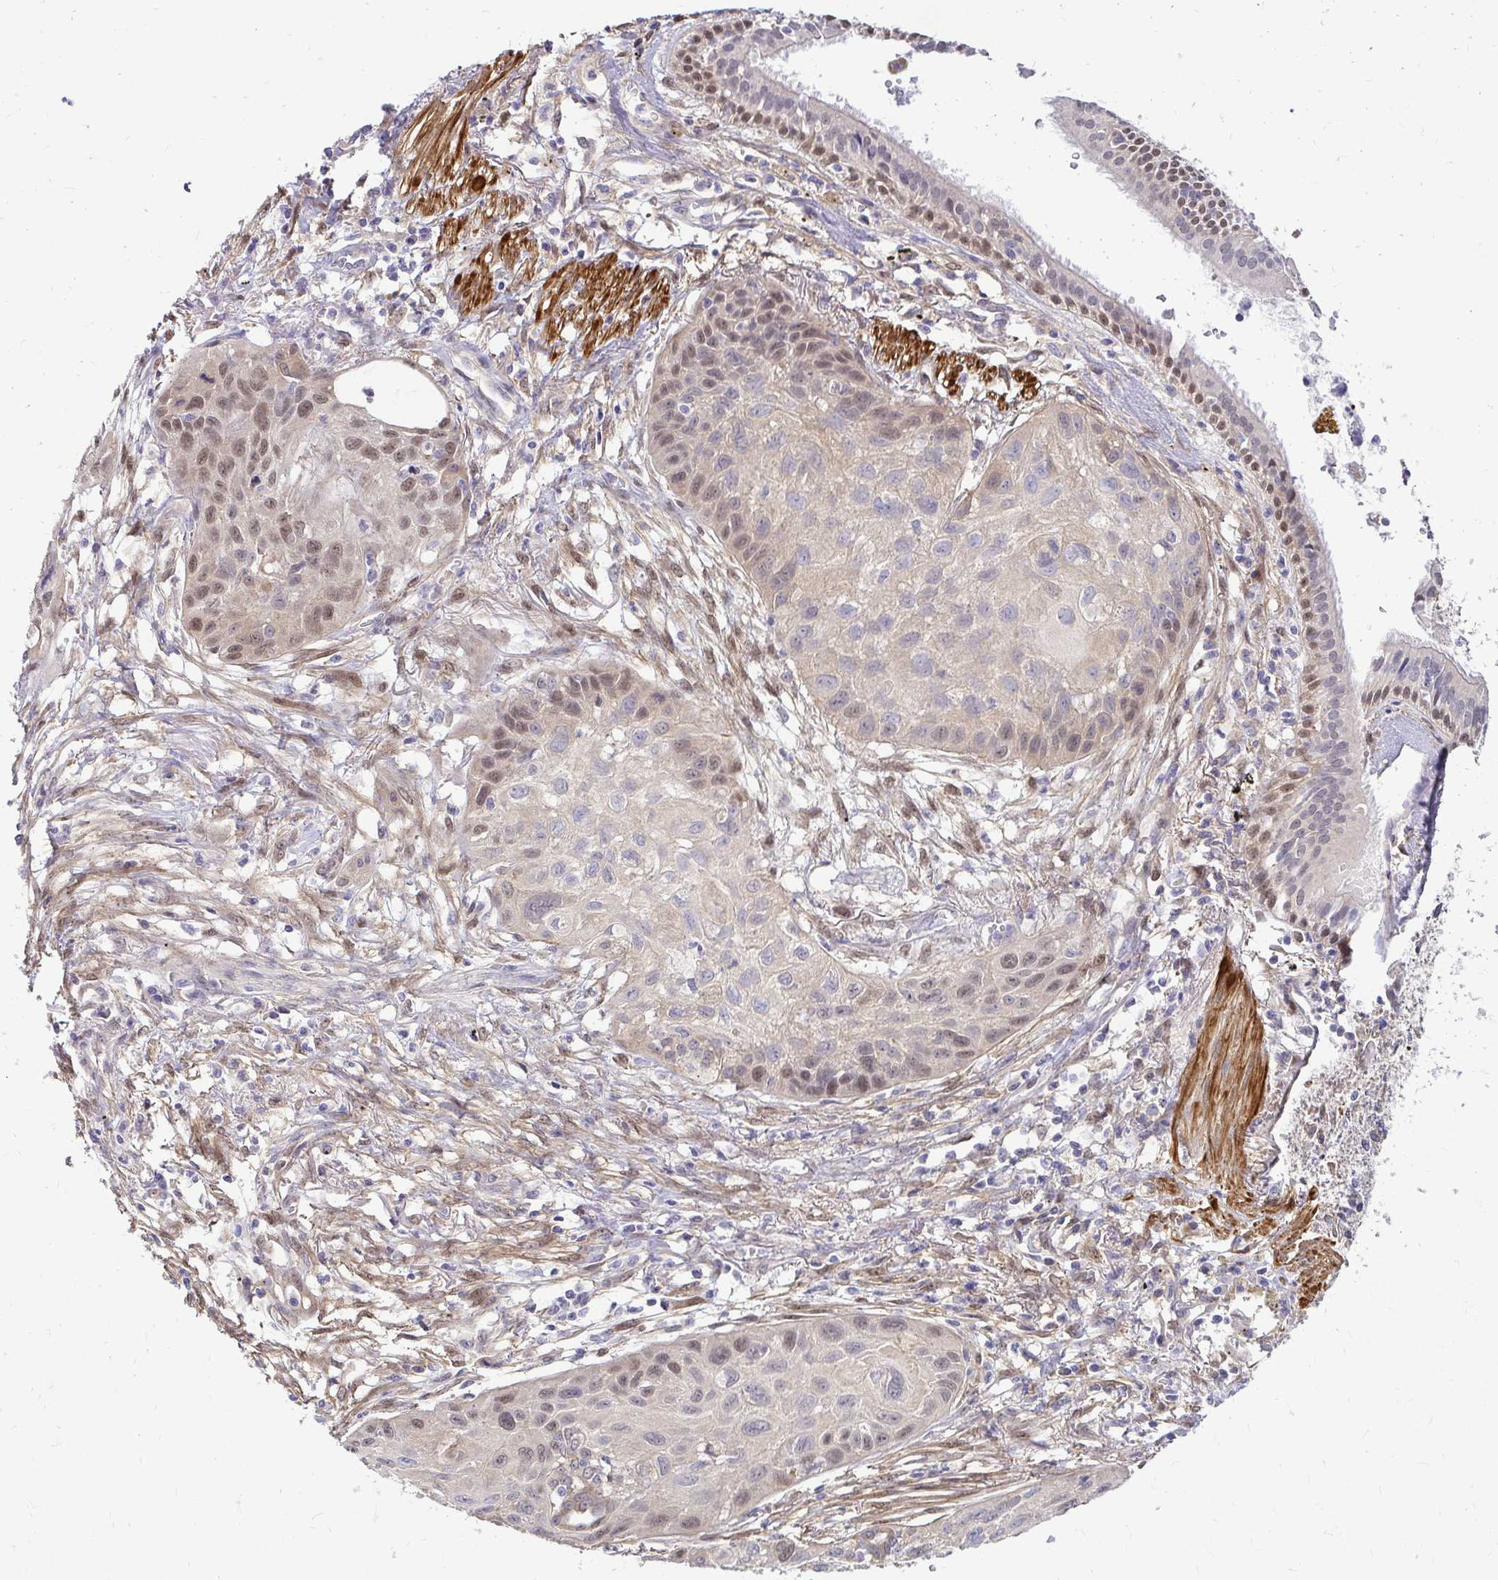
{"staining": {"intensity": "moderate", "quantity": "25%-75%", "location": "nuclear"}, "tissue": "lung cancer", "cell_type": "Tumor cells", "image_type": "cancer", "snomed": [{"axis": "morphology", "description": "Squamous cell carcinoma, NOS"}, {"axis": "topography", "description": "Lung"}], "caption": "Immunohistochemistry (IHC) (DAB (3,3'-diaminobenzidine)) staining of human squamous cell carcinoma (lung) displays moderate nuclear protein staining in approximately 25%-75% of tumor cells.", "gene": "YAP1", "patient": {"sex": "male", "age": 71}}